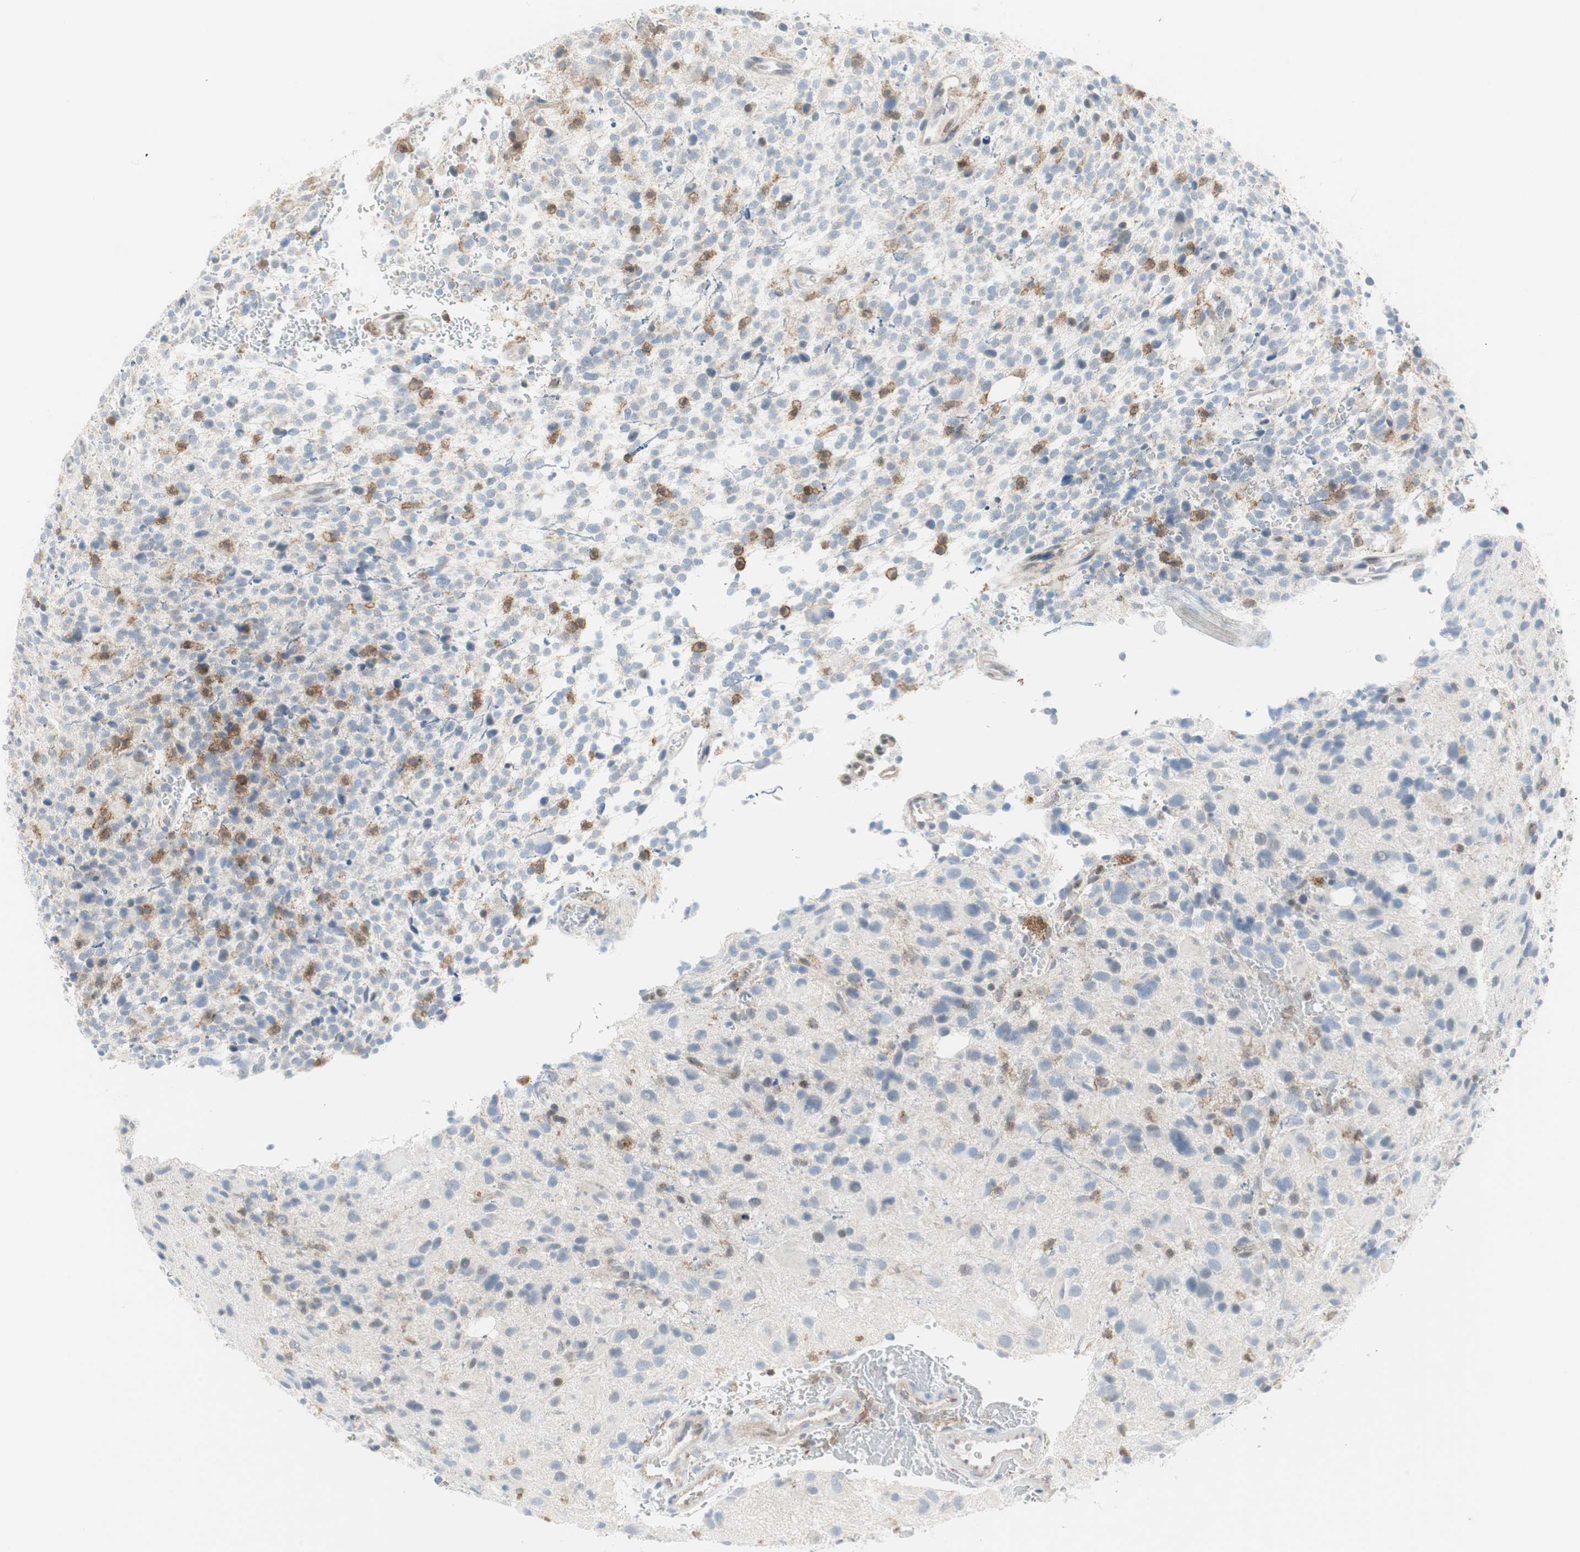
{"staining": {"intensity": "moderate", "quantity": "<25%", "location": "cytoplasmic/membranous"}, "tissue": "glioma", "cell_type": "Tumor cells", "image_type": "cancer", "snomed": [{"axis": "morphology", "description": "Glioma, malignant, High grade"}, {"axis": "topography", "description": "Brain"}], "caption": "This is an image of immunohistochemistry staining of malignant glioma (high-grade), which shows moderate positivity in the cytoplasmic/membranous of tumor cells.", "gene": "PPP1CA", "patient": {"sex": "male", "age": 48}}